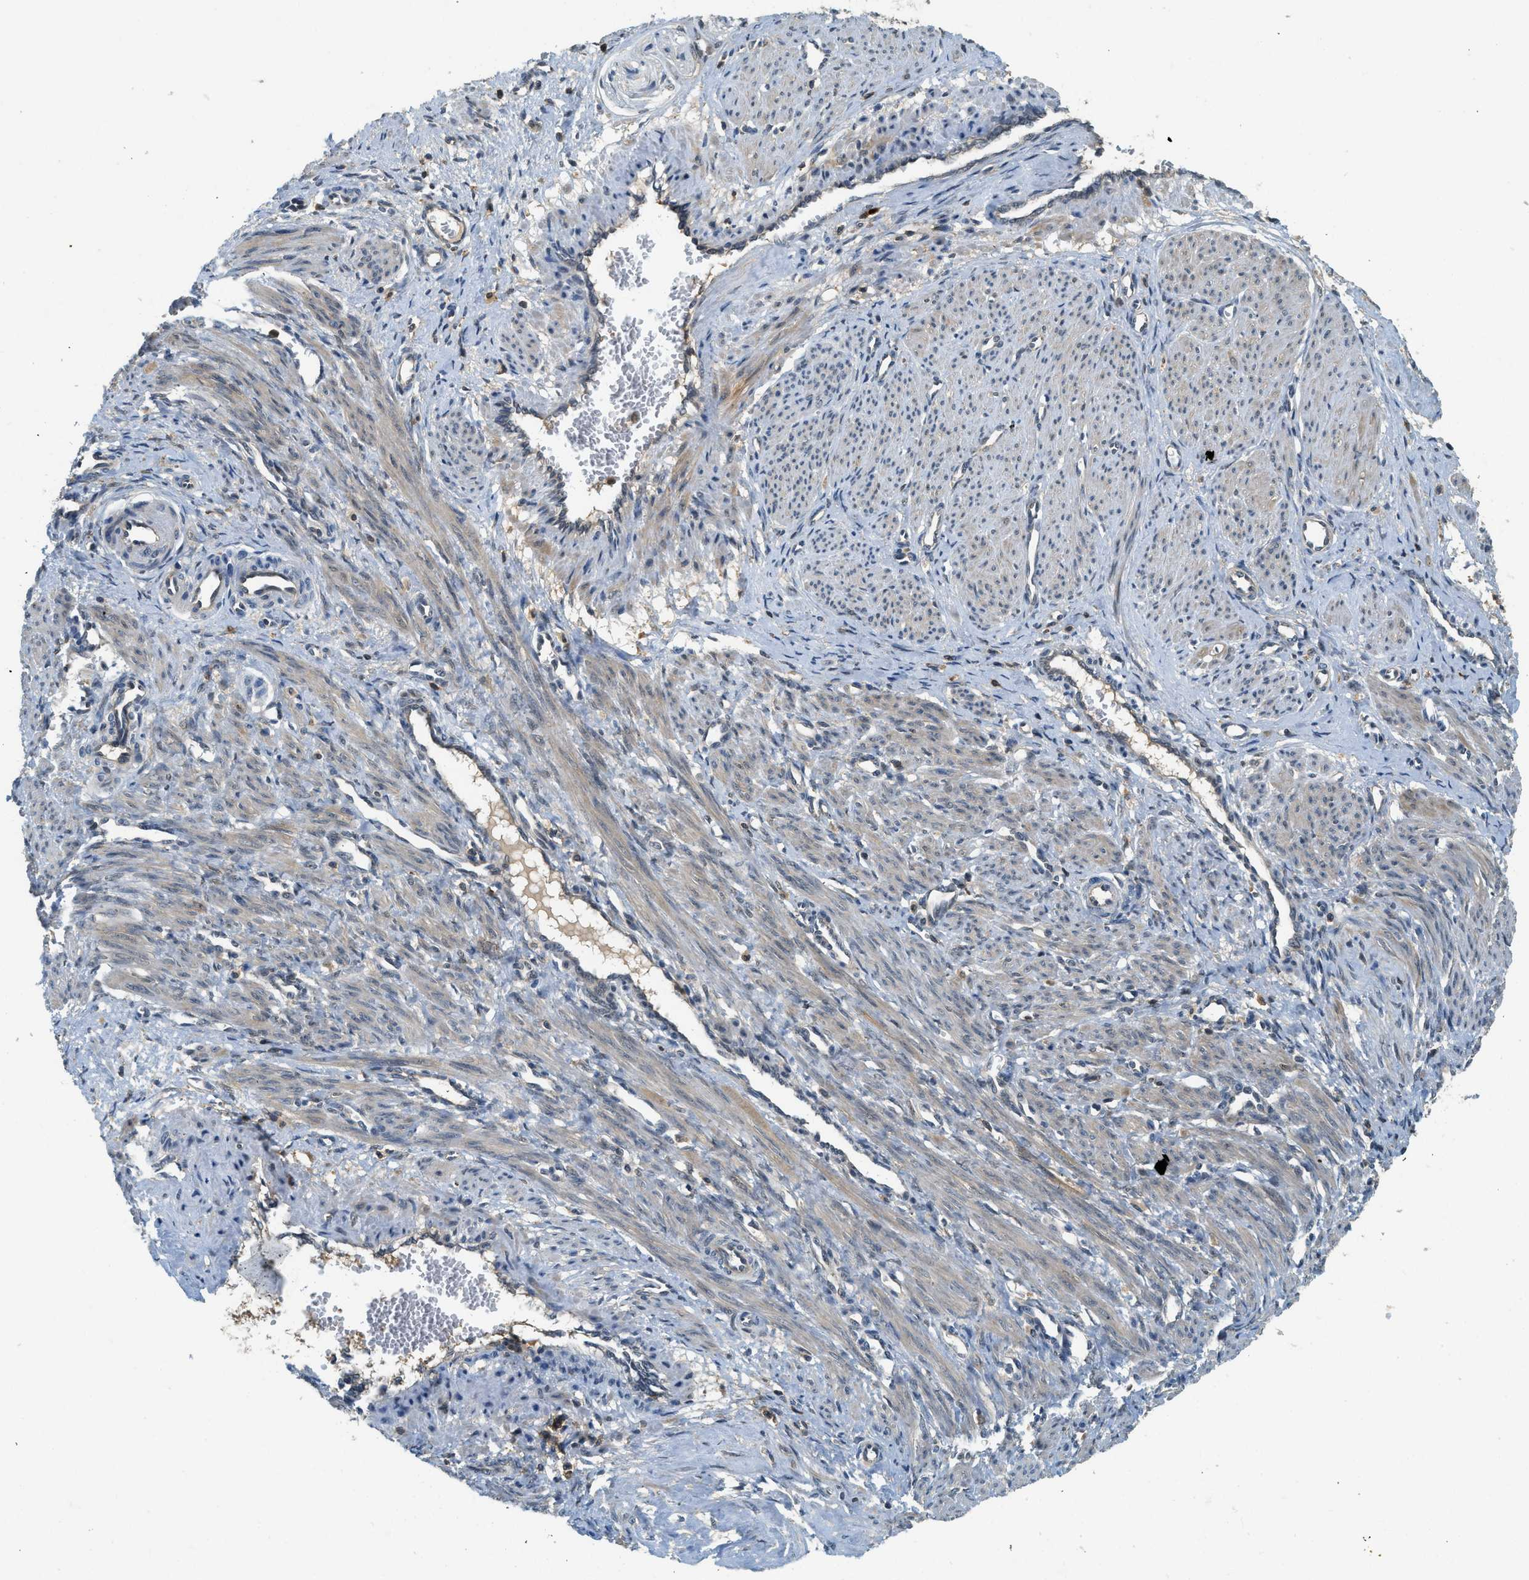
{"staining": {"intensity": "weak", "quantity": ">75%", "location": "cytoplasmic/membranous"}, "tissue": "smooth muscle", "cell_type": "Smooth muscle cells", "image_type": "normal", "snomed": [{"axis": "morphology", "description": "Normal tissue, NOS"}, {"axis": "topography", "description": "Endometrium"}], "caption": "Smooth muscle stained with immunohistochemistry exhibits weak cytoplasmic/membranous expression in approximately >75% of smooth muscle cells. The staining was performed using DAB (3,3'-diaminobenzidine), with brown indicating positive protein expression. Nuclei are stained blue with hematoxylin.", "gene": "GMPPB", "patient": {"sex": "female", "age": 33}}